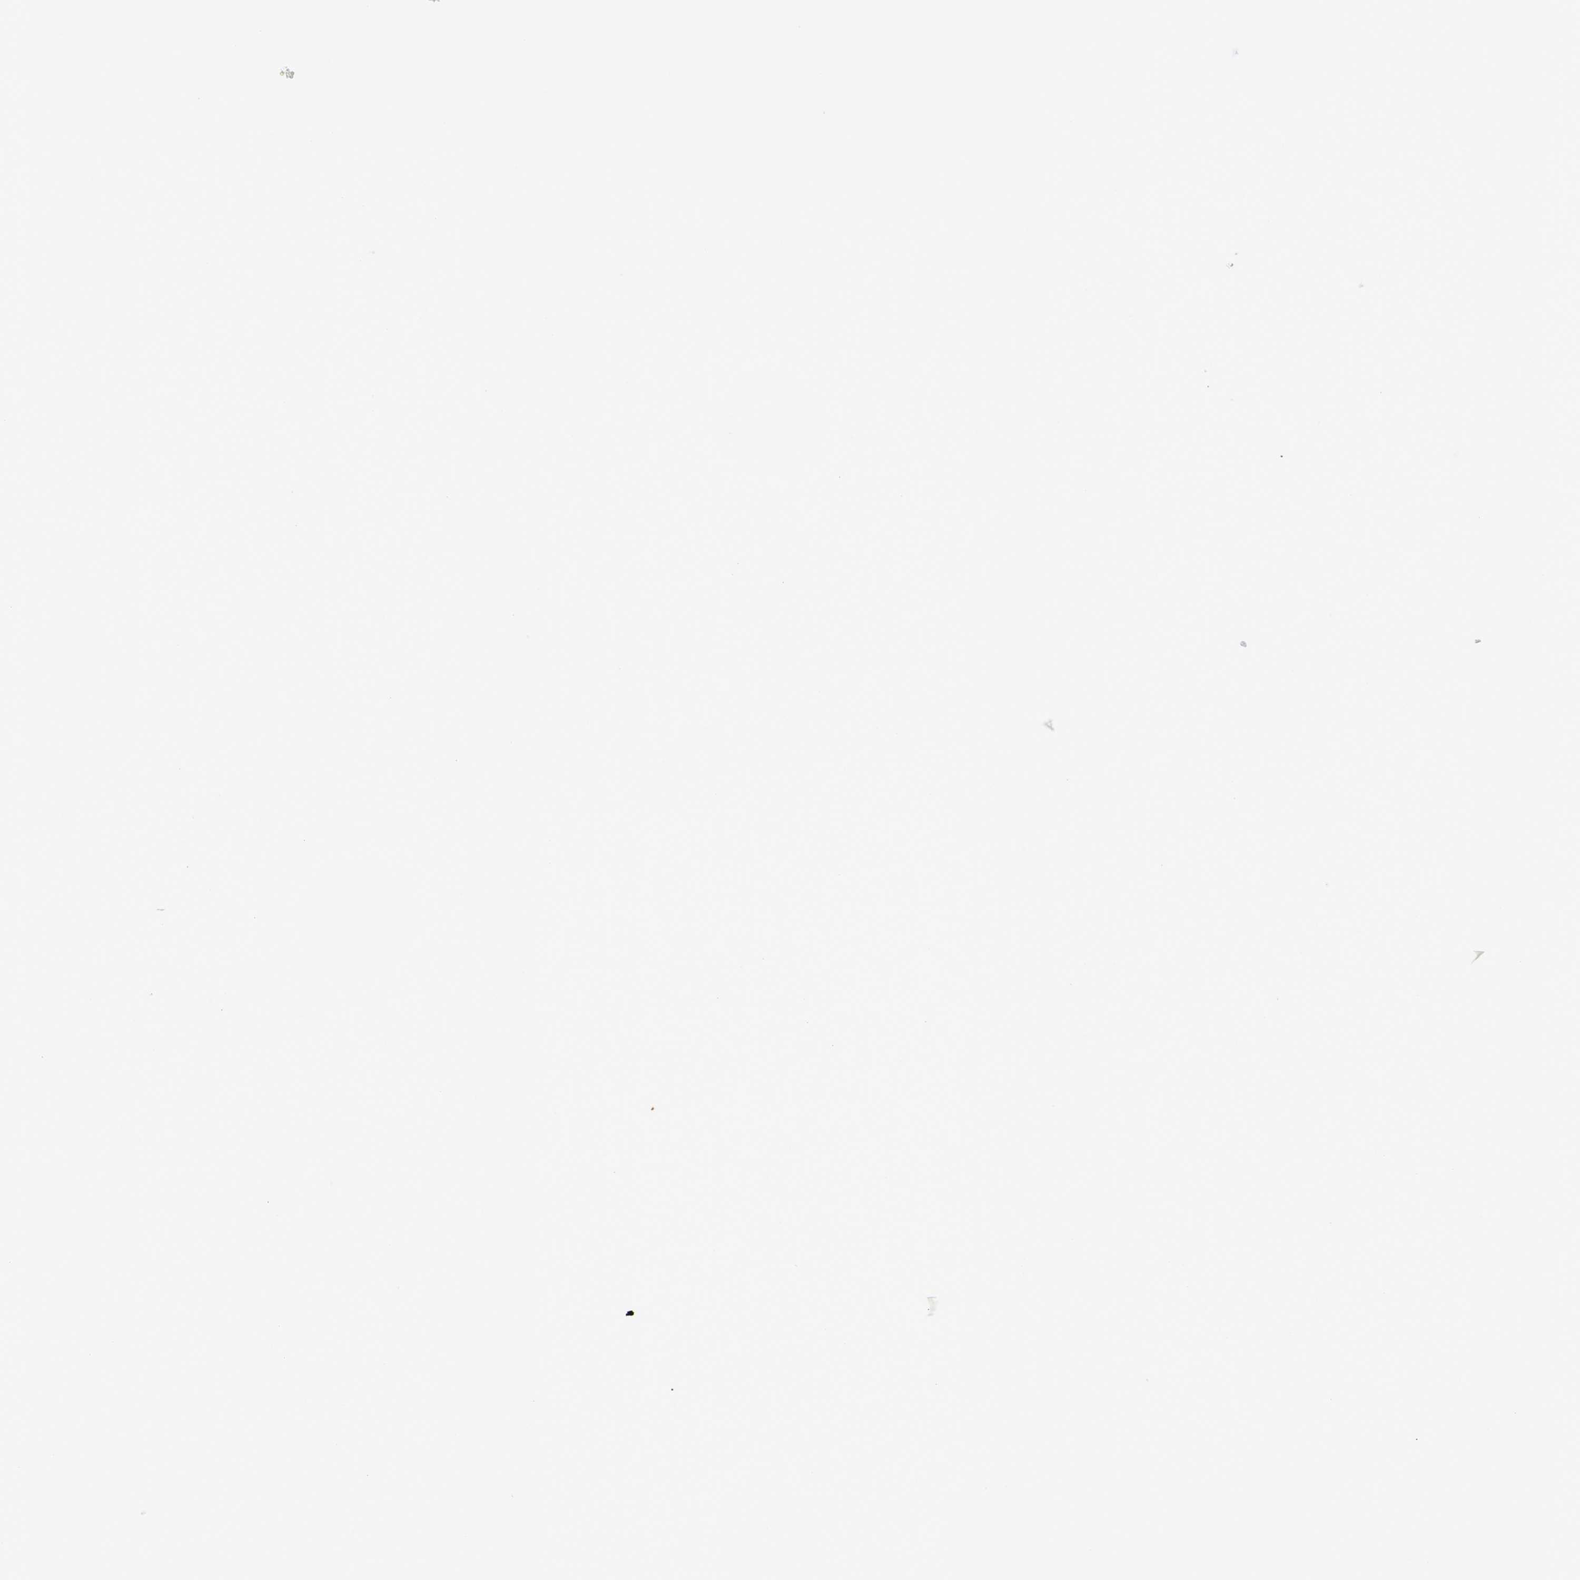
{"staining": {"intensity": "strong", "quantity": ">75%", "location": "cytoplasmic/membranous,nuclear"}, "tissue": "rectum", "cell_type": "Glandular cells", "image_type": "normal", "snomed": [{"axis": "morphology", "description": "Normal tissue, NOS"}, {"axis": "topography", "description": "Rectum"}], "caption": "This image demonstrates normal rectum stained with immunohistochemistry to label a protein in brown. The cytoplasmic/membranous,nuclear of glandular cells show strong positivity for the protein. Nuclei are counter-stained blue.", "gene": "FKBP4", "patient": {"sex": "female", "age": 66}}